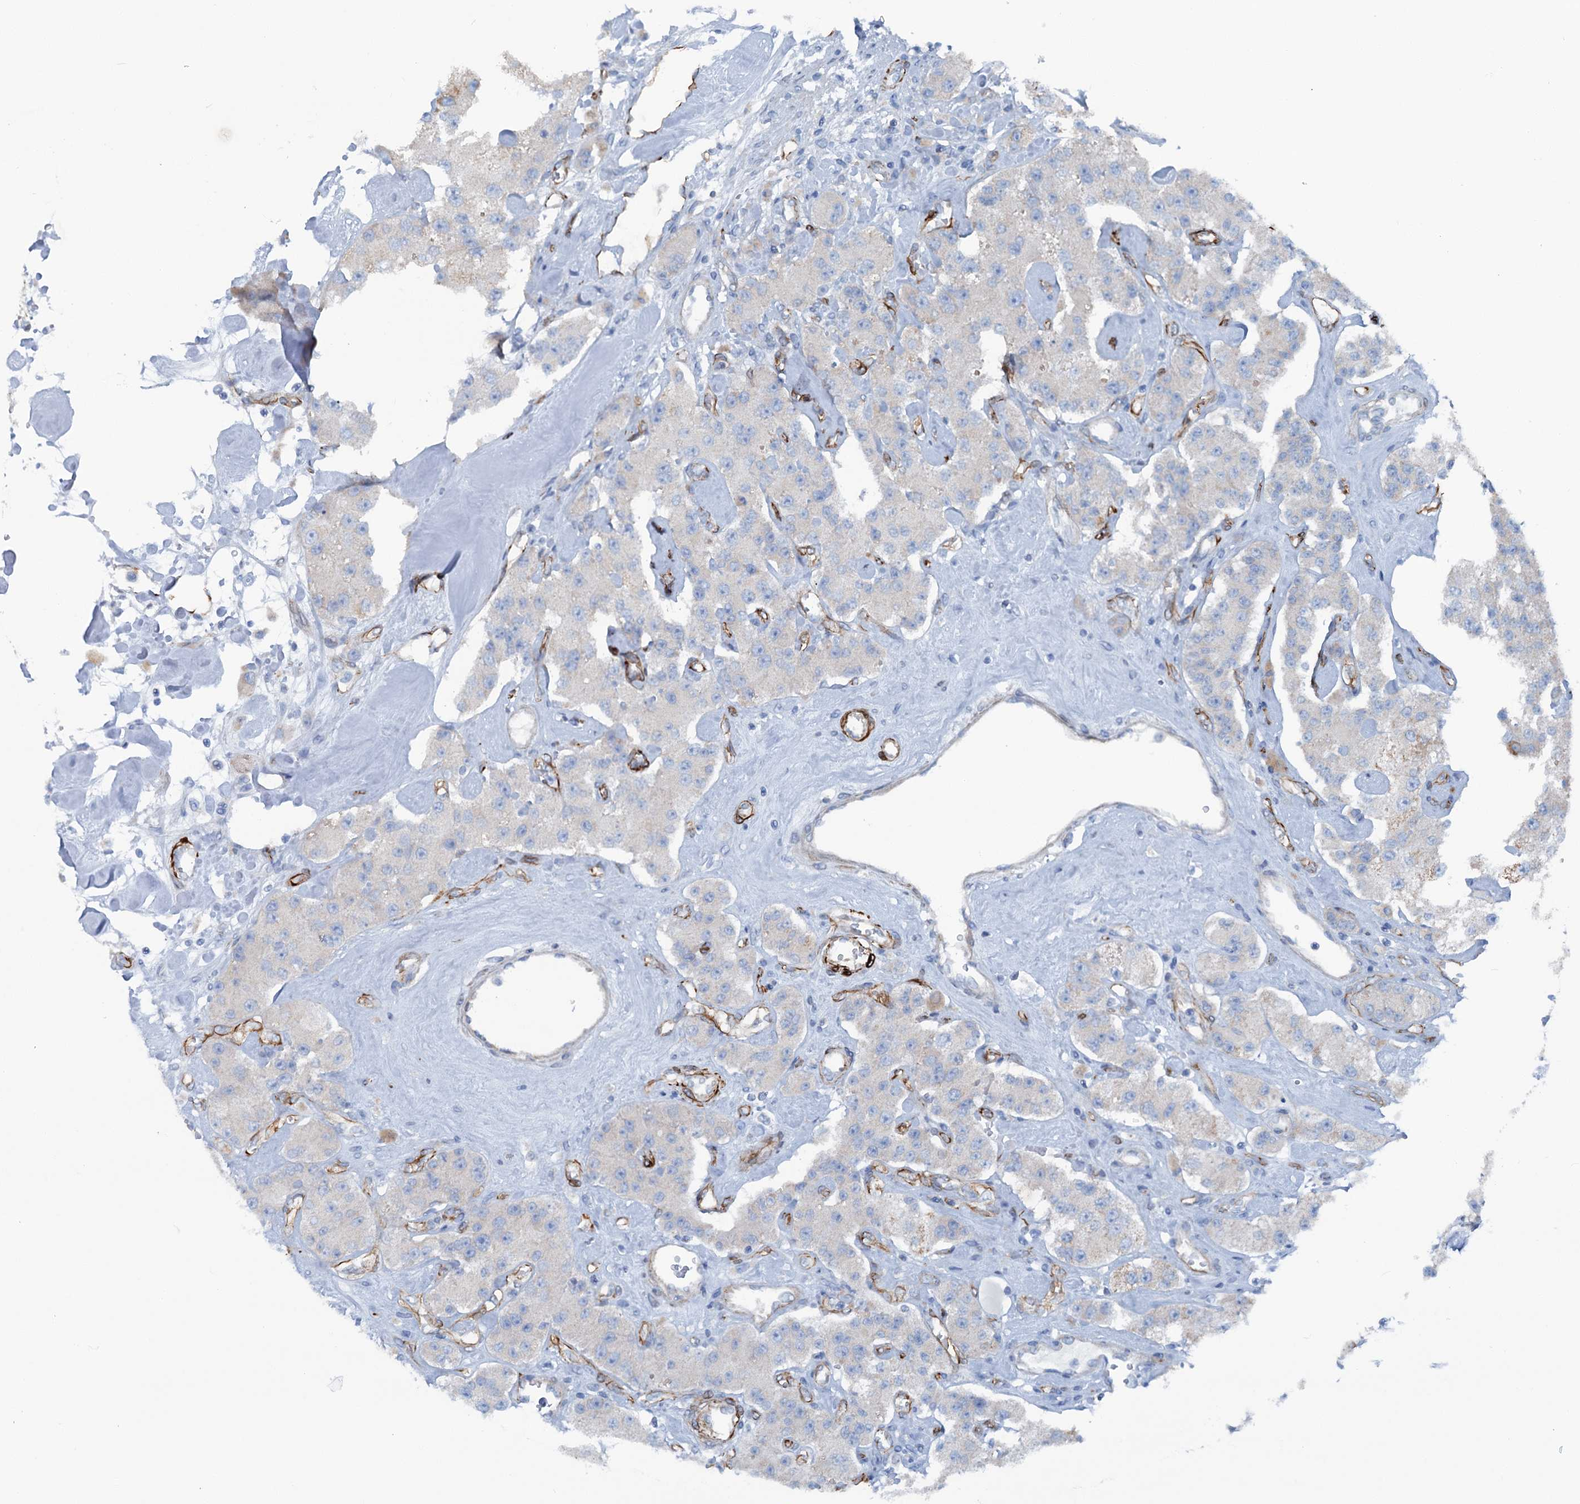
{"staining": {"intensity": "negative", "quantity": "none", "location": "none"}, "tissue": "carcinoid", "cell_type": "Tumor cells", "image_type": "cancer", "snomed": [{"axis": "morphology", "description": "Carcinoid, malignant, NOS"}, {"axis": "topography", "description": "Pancreas"}], "caption": "The IHC image has no significant positivity in tumor cells of carcinoid tissue.", "gene": "CALCOCO1", "patient": {"sex": "male", "age": 41}}